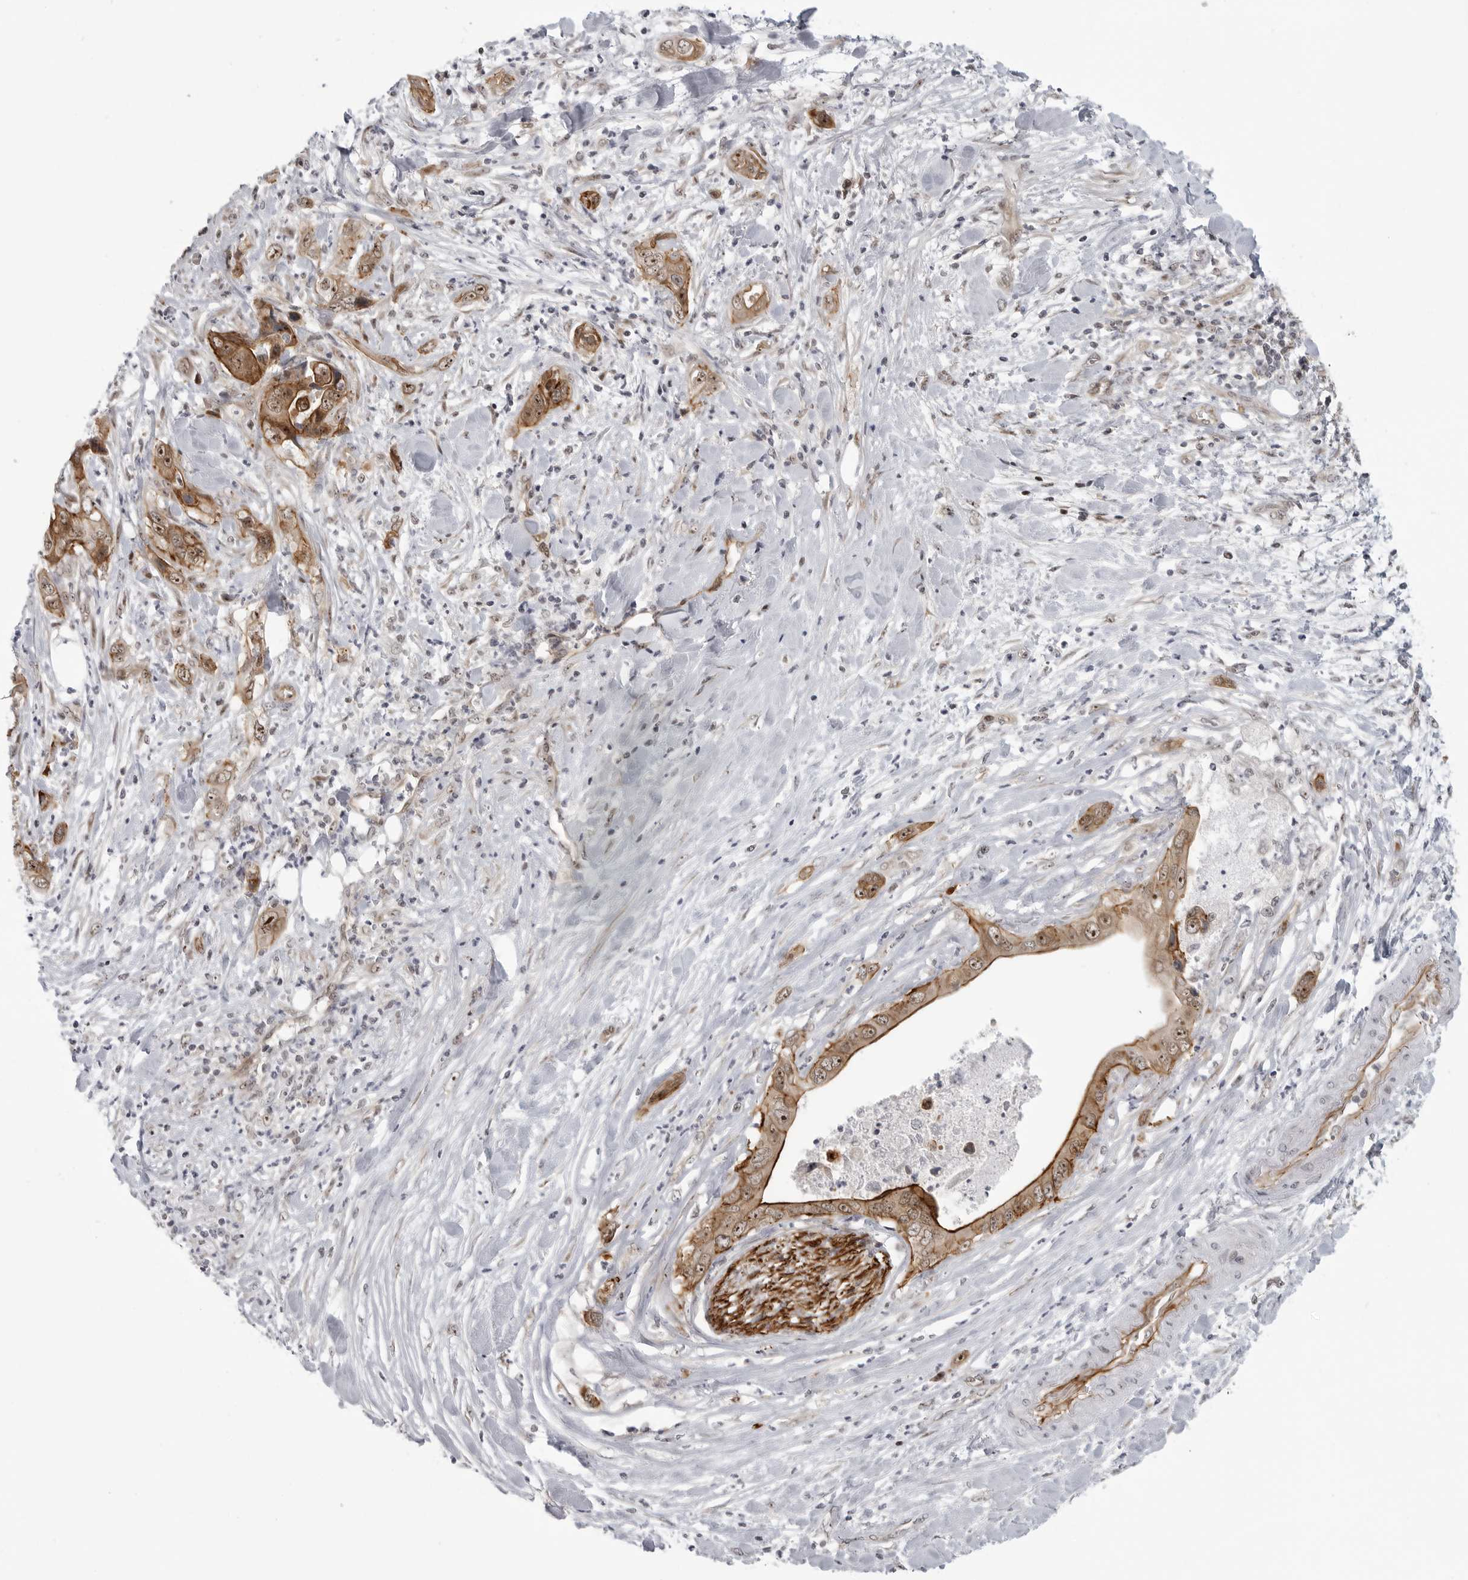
{"staining": {"intensity": "moderate", "quantity": ">75%", "location": "cytoplasmic/membranous,nuclear"}, "tissue": "pancreatic cancer", "cell_type": "Tumor cells", "image_type": "cancer", "snomed": [{"axis": "morphology", "description": "Adenocarcinoma, NOS"}, {"axis": "topography", "description": "Pancreas"}], "caption": "DAB (3,3'-diaminobenzidine) immunohistochemical staining of pancreatic adenocarcinoma shows moderate cytoplasmic/membranous and nuclear protein staining in about >75% of tumor cells.", "gene": "CEP295NL", "patient": {"sex": "female", "age": 78}}